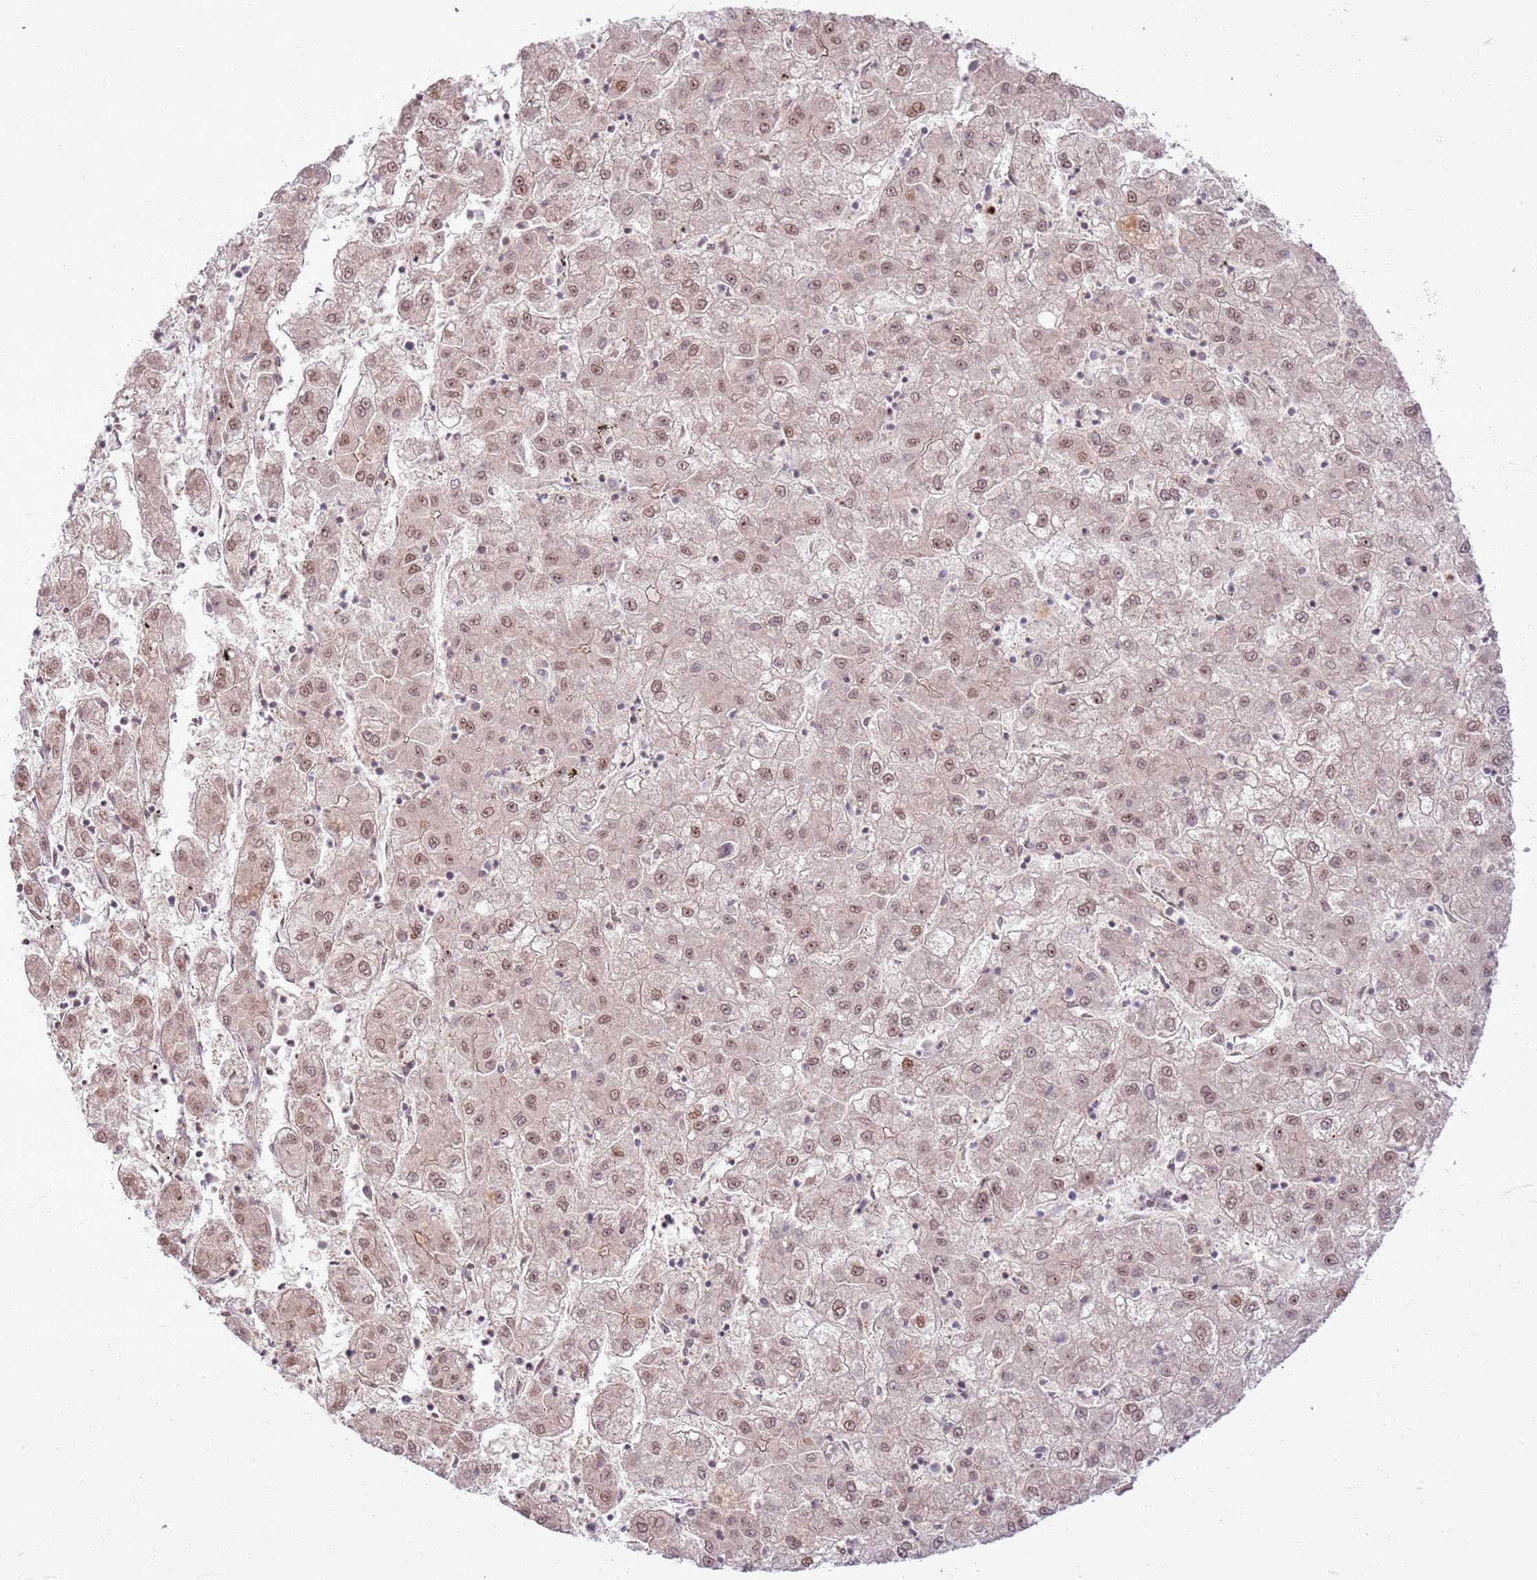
{"staining": {"intensity": "moderate", "quantity": ">75%", "location": "cytoplasmic/membranous,nuclear"}, "tissue": "liver cancer", "cell_type": "Tumor cells", "image_type": "cancer", "snomed": [{"axis": "morphology", "description": "Carcinoma, Hepatocellular, NOS"}, {"axis": "topography", "description": "Liver"}], "caption": "The histopathology image shows immunohistochemical staining of liver cancer. There is moderate cytoplasmic/membranous and nuclear staining is present in approximately >75% of tumor cells.", "gene": "KLHL36", "patient": {"sex": "male", "age": 72}}